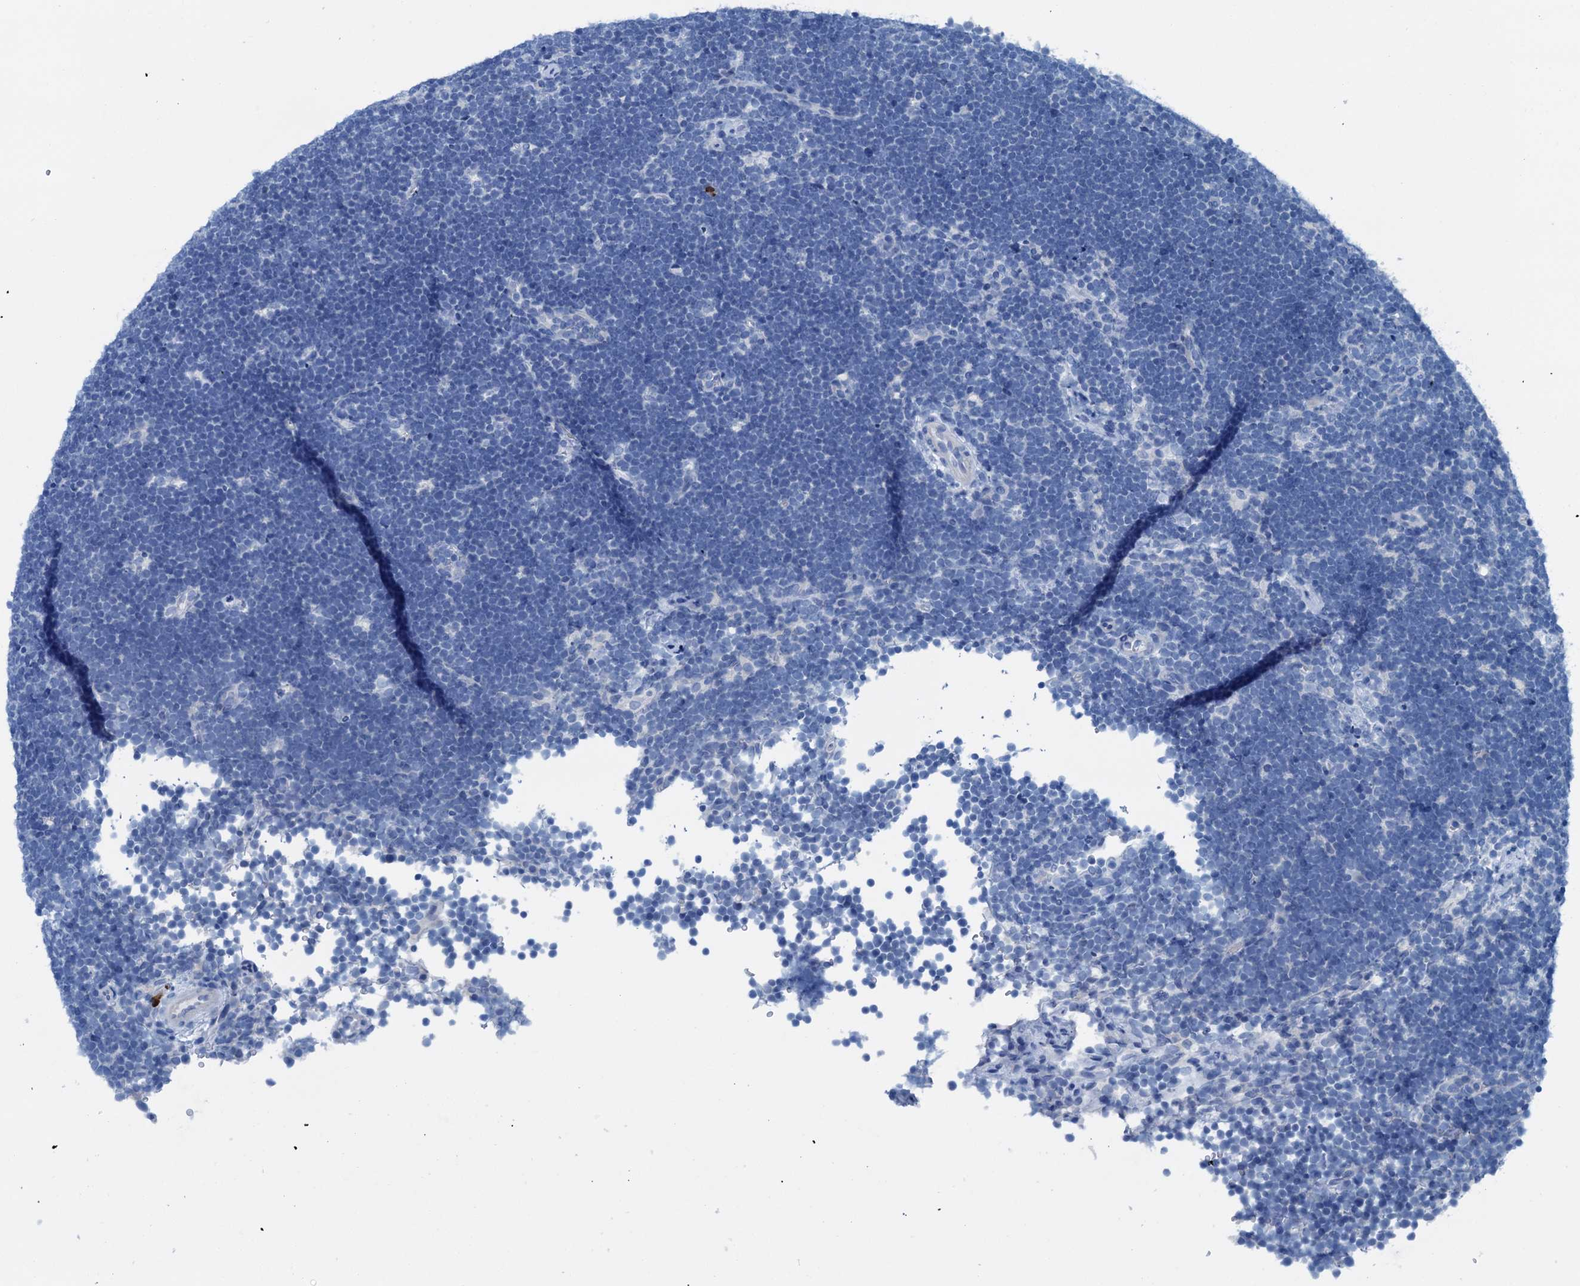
{"staining": {"intensity": "negative", "quantity": "none", "location": "none"}, "tissue": "lymphoma", "cell_type": "Tumor cells", "image_type": "cancer", "snomed": [{"axis": "morphology", "description": "Malignant lymphoma, non-Hodgkin's type, High grade"}, {"axis": "topography", "description": "Lymph node"}], "caption": "This micrograph is of high-grade malignant lymphoma, non-Hodgkin's type stained with immunohistochemistry to label a protein in brown with the nuclei are counter-stained blue. There is no staining in tumor cells.", "gene": "KNDC1", "patient": {"sex": "male", "age": 13}}